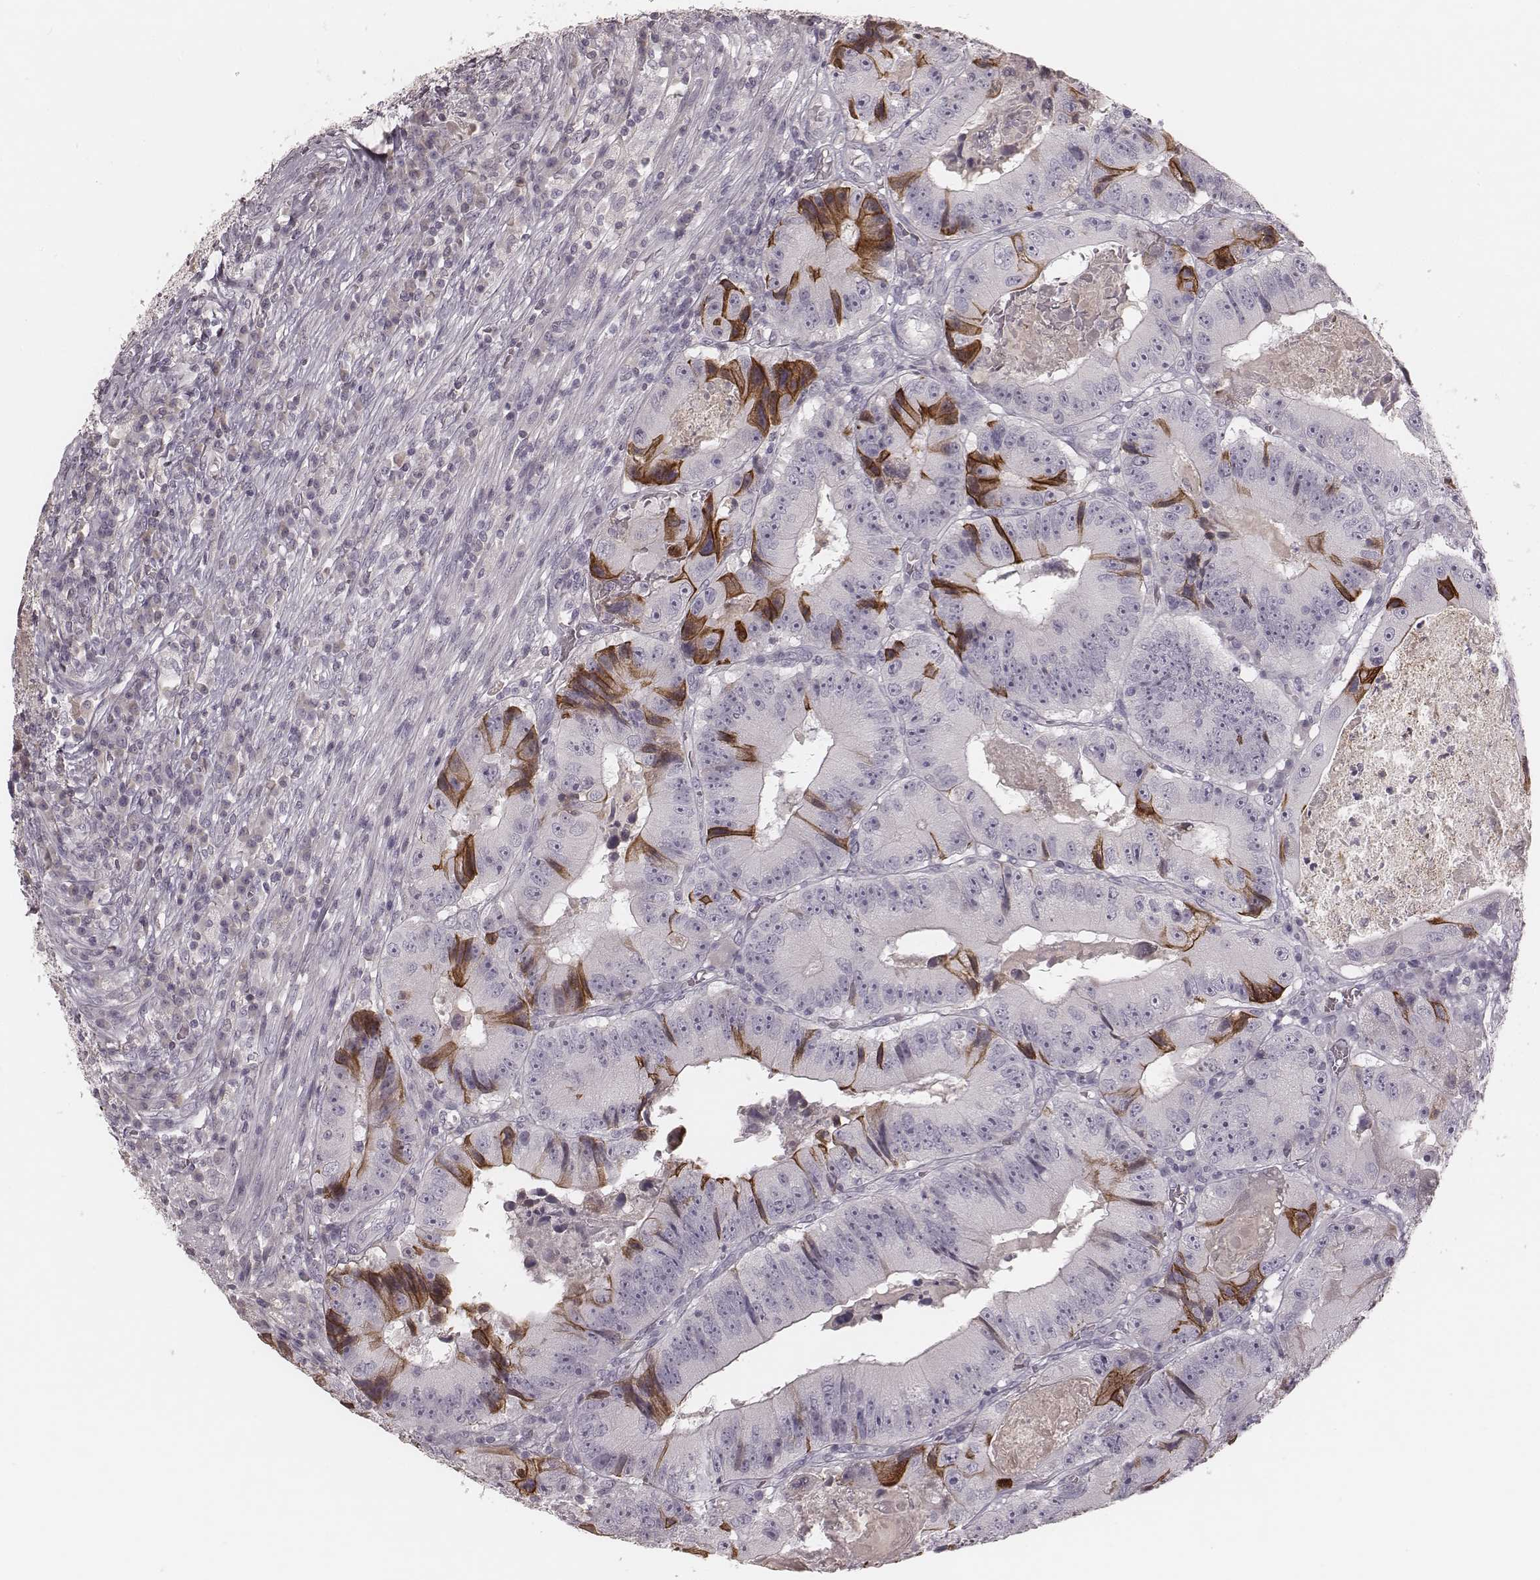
{"staining": {"intensity": "strong", "quantity": "<25%", "location": "cytoplasmic/membranous"}, "tissue": "colorectal cancer", "cell_type": "Tumor cells", "image_type": "cancer", "snomed": [{"axis": "morphology", "description": "Adenocarcinoma, NOS"}, {"axis": "topography", "description": "Colon"}], "caption": "This is a photomicrograph of immunohistochemistry staining of colorectal adenocarcinoma, which shows strong expression in the cytoplasmic/membranous of tumor cells.", "gene": "SMIM24", "patient": {"sex": "female", "age": 86}}